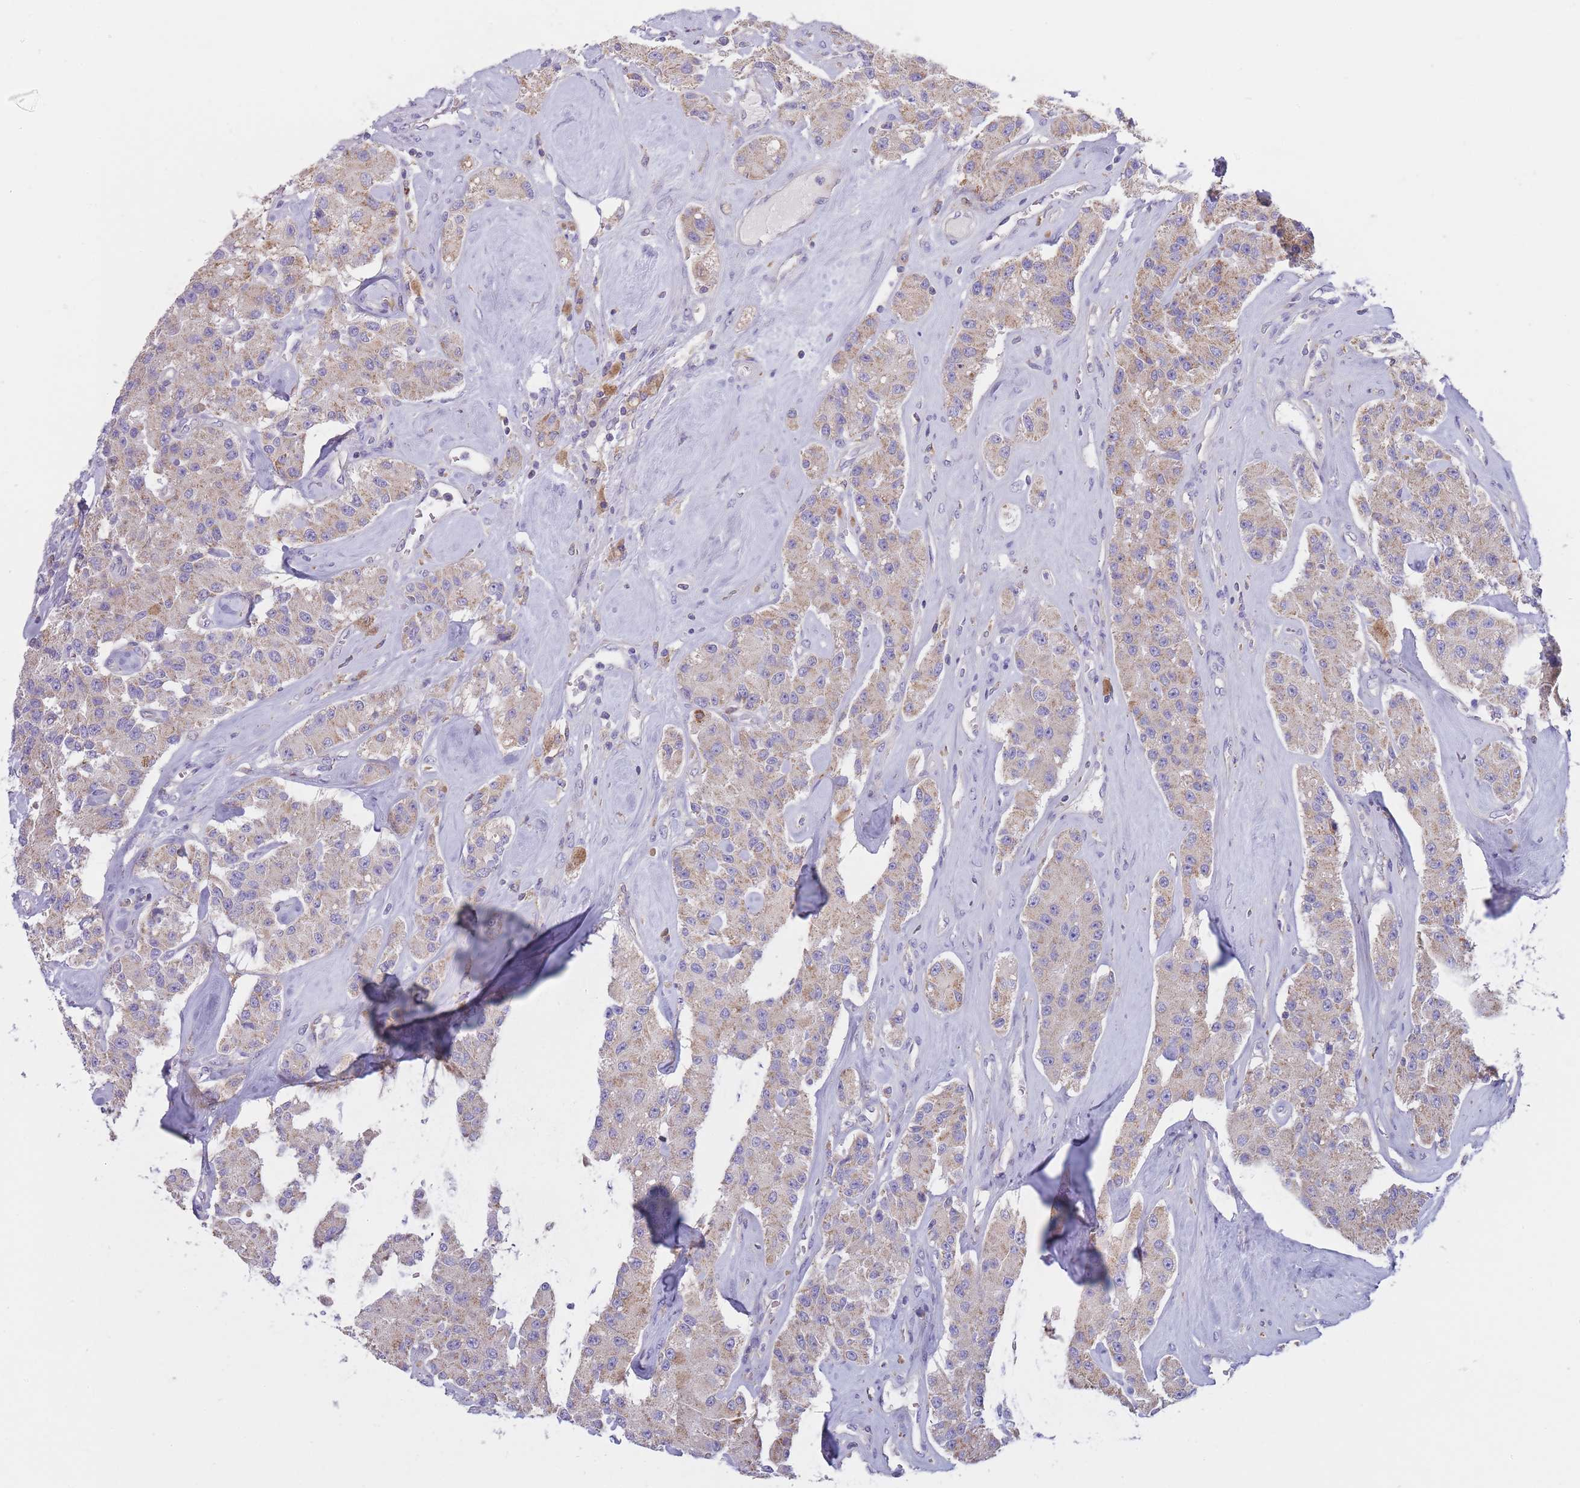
{"staining": {"intensity": "weak", "quantity": "25%-75%", "location": "cytoplasmic/membranous"}, "tissue": "carcinoid", "cell_type": "Tumor cells", "image_type": "cancer", "snomed": [{"axis": "morphology", "description": "Carcinoid, malignant, NOS"}, {"axis": "topography", "description": "Pancreas"}], "caption": "Immunohistochemical staining of carcinoid demonstrates low levels of weak cytoplasmic/membranous protein positivity in approximately 25%-75% of tumor cells.", "gene": "SLC25A42", "patient": {"sex": "male", "age": 41}}